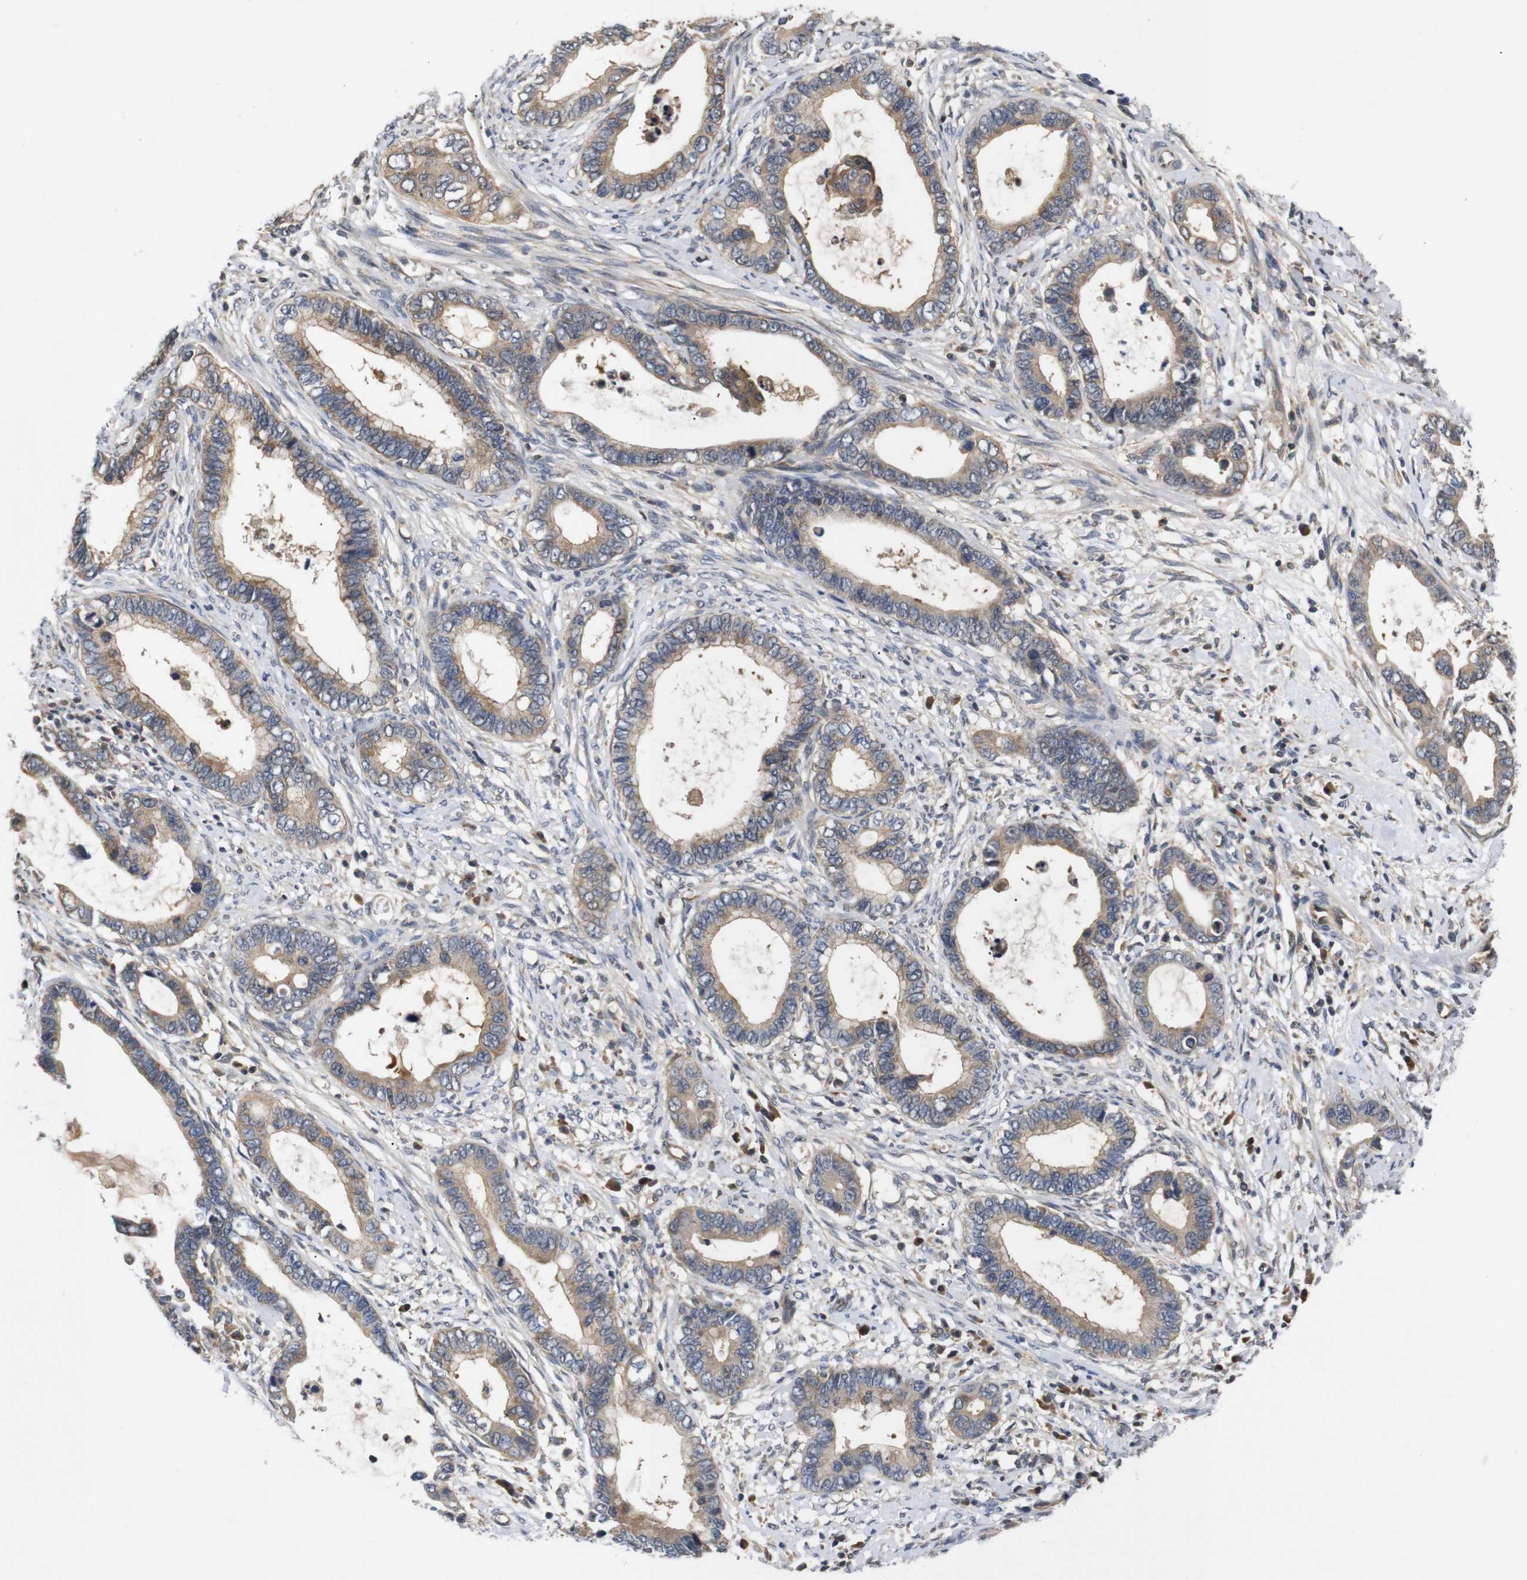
{"staining": {"intensity": "moderate", "quantity": ">75%", "location": "cytoplasmic/membranous"}, "tissue": "cervical cancer", "cell_type": "Tumor cells", "image_type": "cancer", "snomed": [{"axis": "morphology", "description": "Adenocarcinoma, NOS"}, {"axis": "topography", "description": "Cervix"}], "caption": "The histopathology image shows staining of adenocarcinoma (cervical), revealing moderate cytoplasmic/membranous protein positivity (brown color) within tumor cells.", "gene": "RIPK1", "patient": {"sex": "female", "age": 44}}